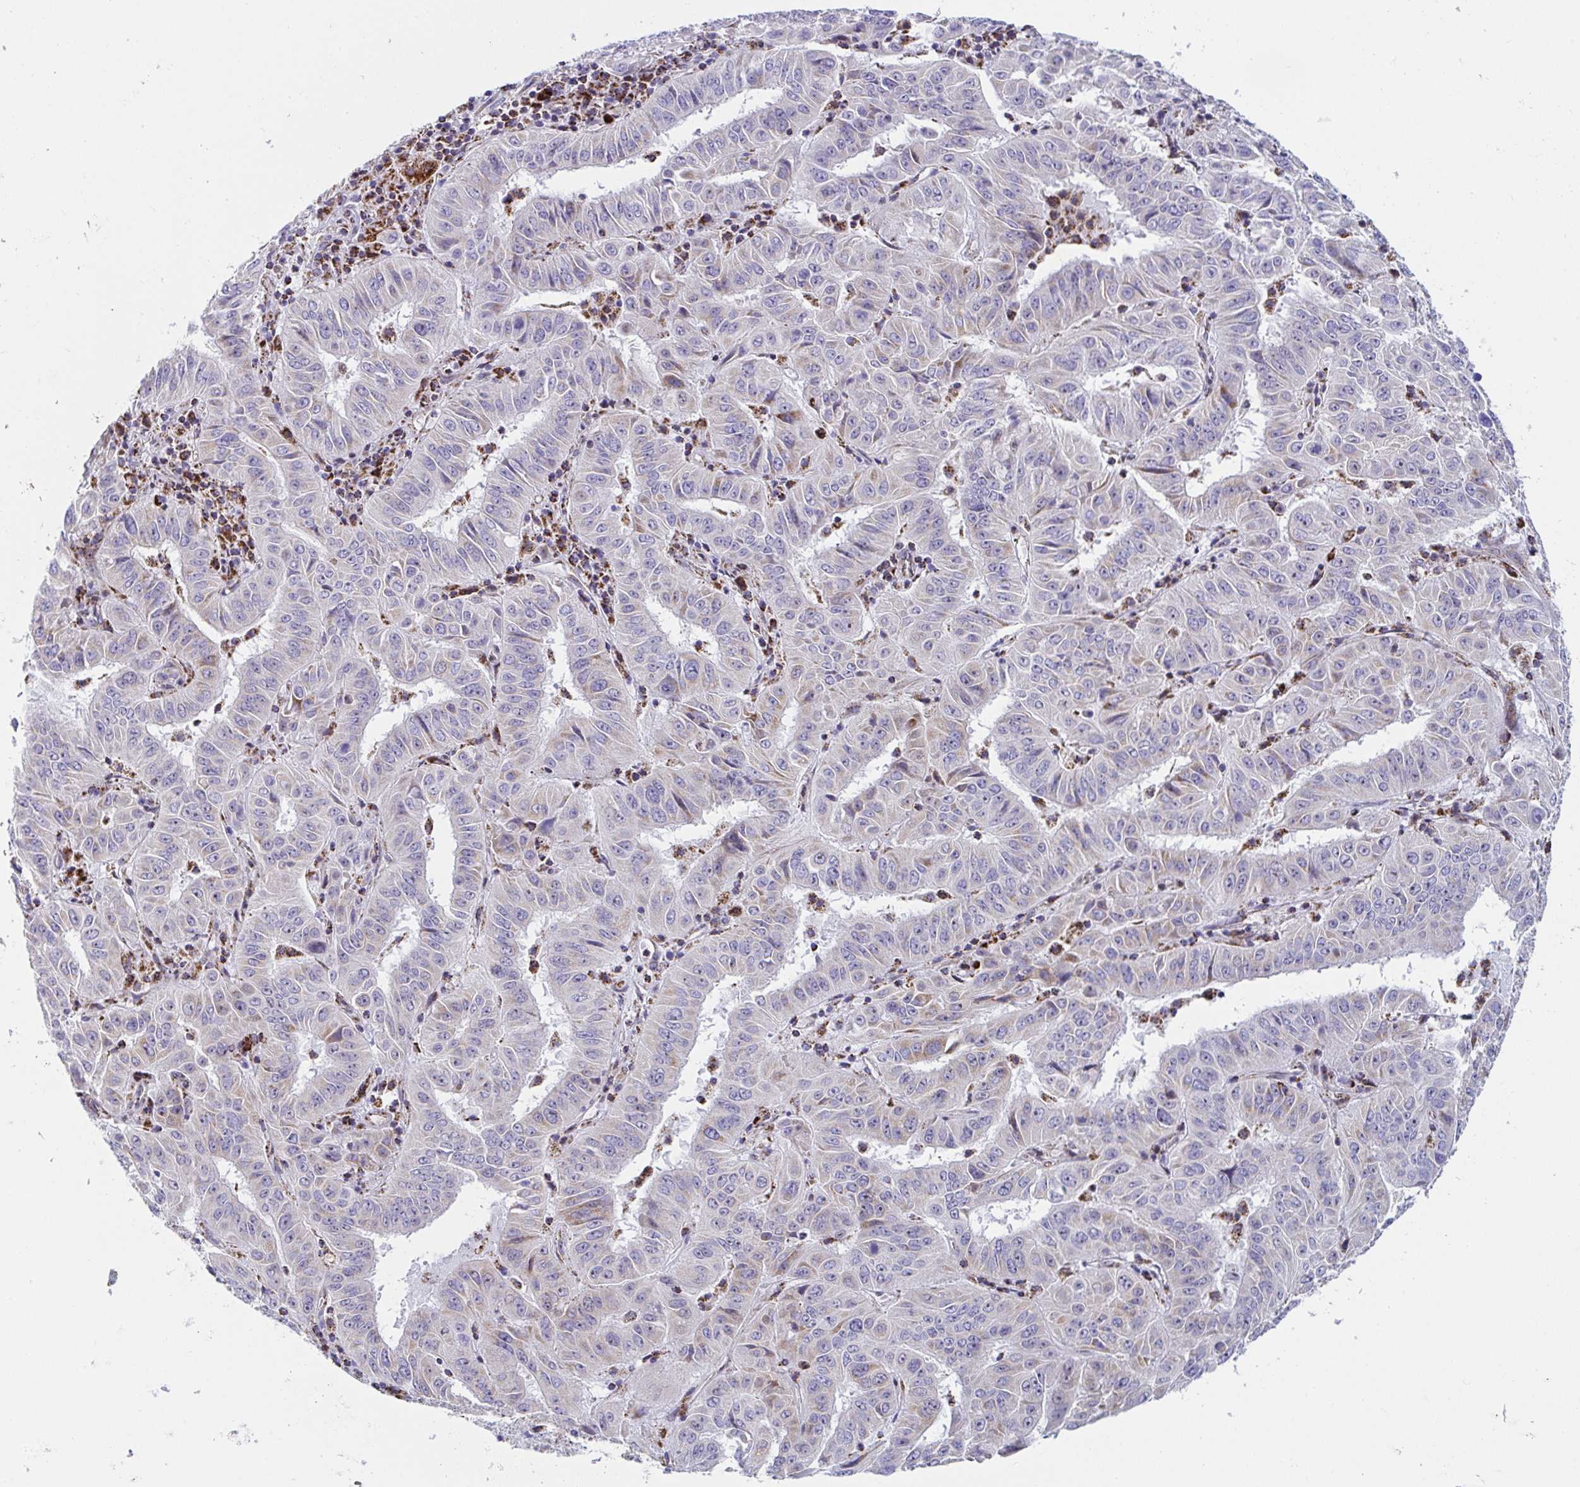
{"staining": {"intensity": "weak", "quantity": "<25%", "location": "cytoplasmic/membranous"}, "tissue": "pancreatic cancer", "cell_type": "Tumor cells", "image_type": "cancer", "snomed": [{"axis": "morphology", "description": "Adenocarcinoma, NOS"}, {"axis": "topography", "description": "Pancreas"}], "caption": "Immunohistochemistry micrograph of neoplastic tissue: human pancreatic cancer (adenocarcinoma) stained with DAB shows no significant protein staining in tumor cells.", "gene": "ATP5MJ", "patient": {"sex": "male", "age": 63}}